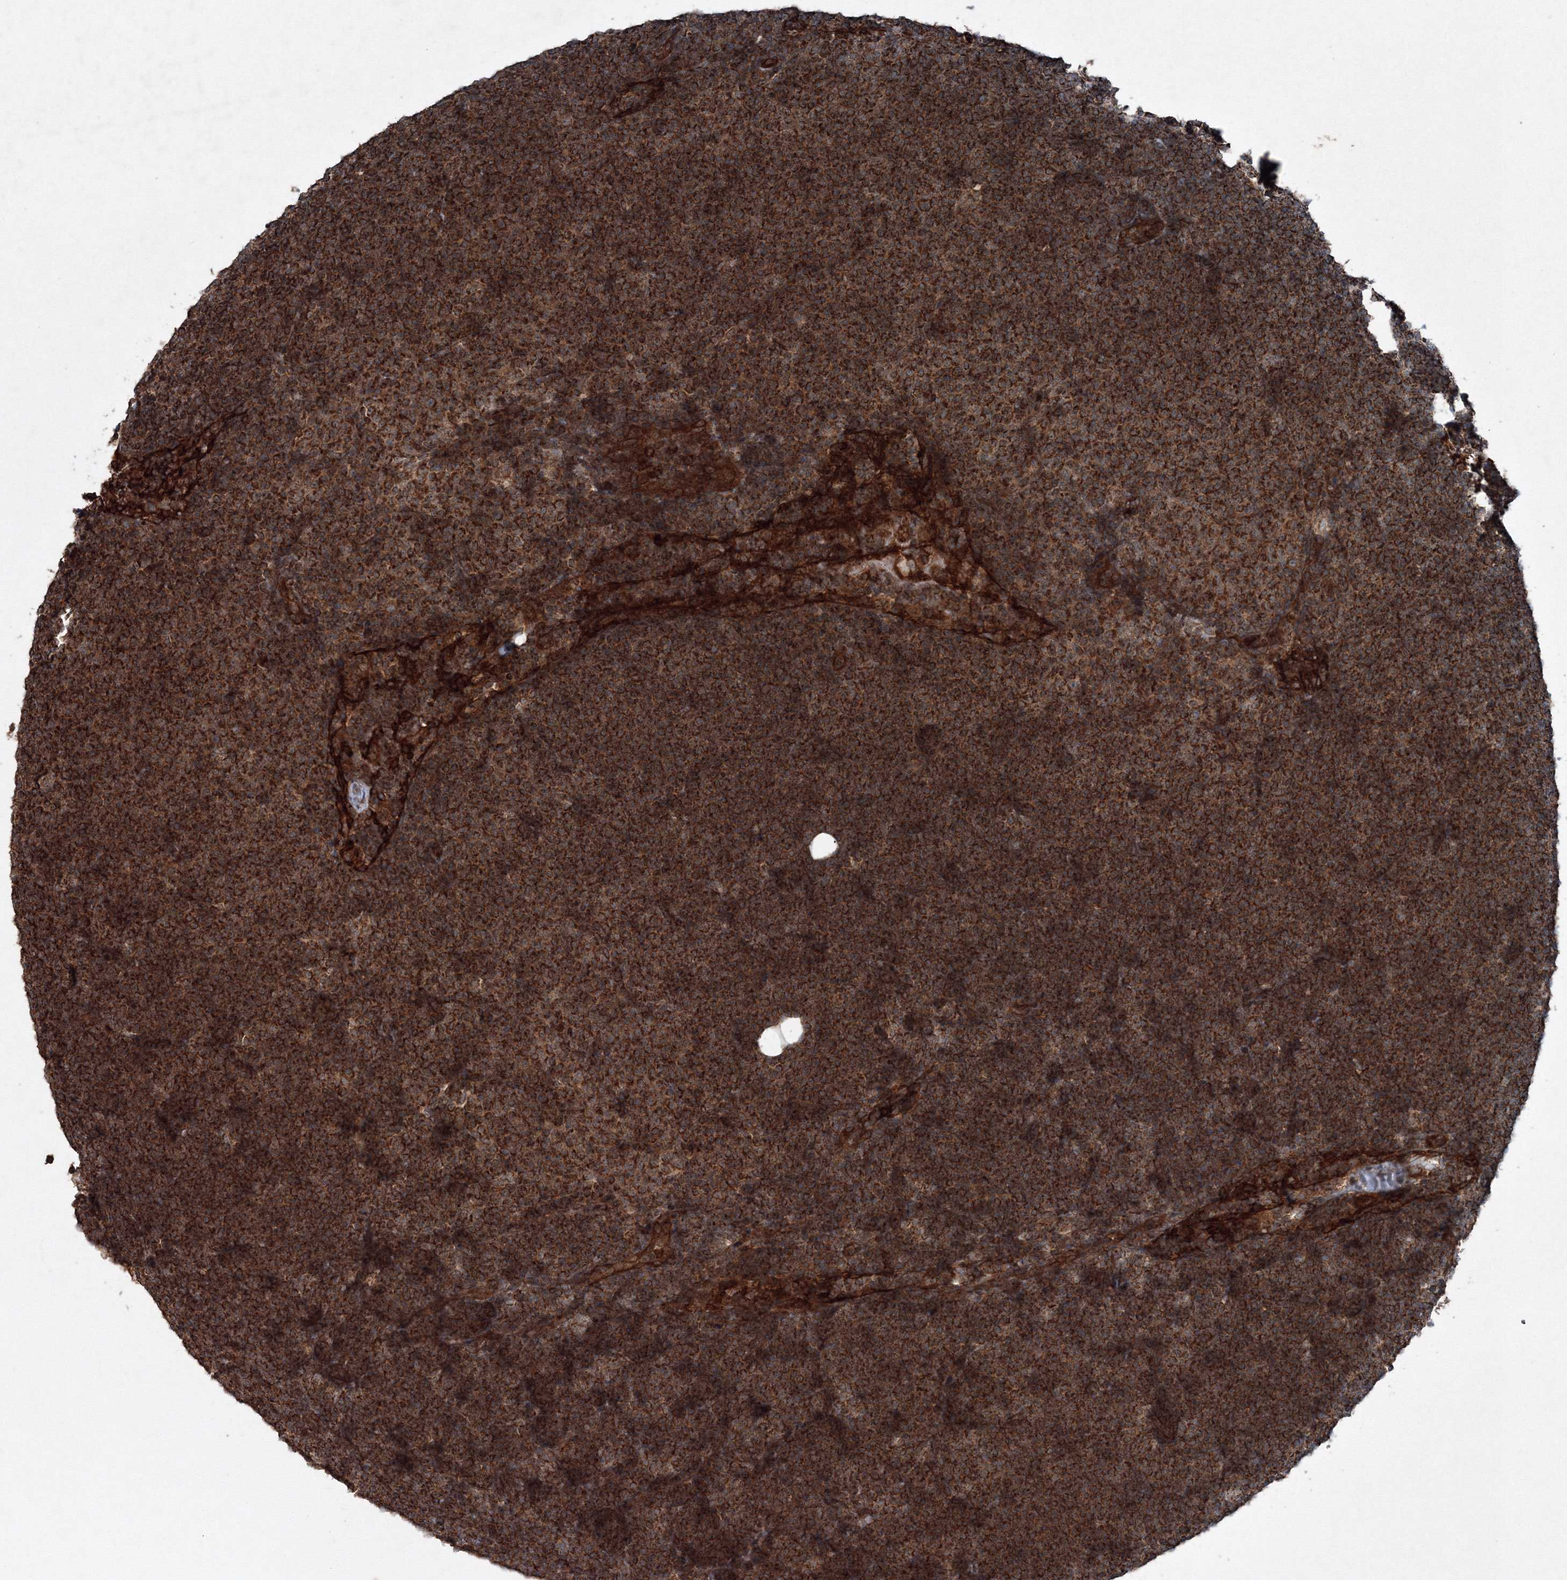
{"staining": {"intensity": "strong", "quantity": ">75%", "location": "cytoplasmic/membranous"}, "tissue": "lymphoma", "cell_type": "Tumor cells", "image_type": "cancer", "snomed": [{"axis": "morphology", "description": "Malignant lymphoma, non-Hodgkin's type, Low grade"}, {"axis": "topography", "description": "Lymph node"}], "caption": "Lymphoma was stained to show a protein in brown. There is high levels of strong cytoplasmic/membranous positivity in approximately >75% of tumor cells.", "gene": "COPS7B", "patient": {"sex": "female", "age": 53}}